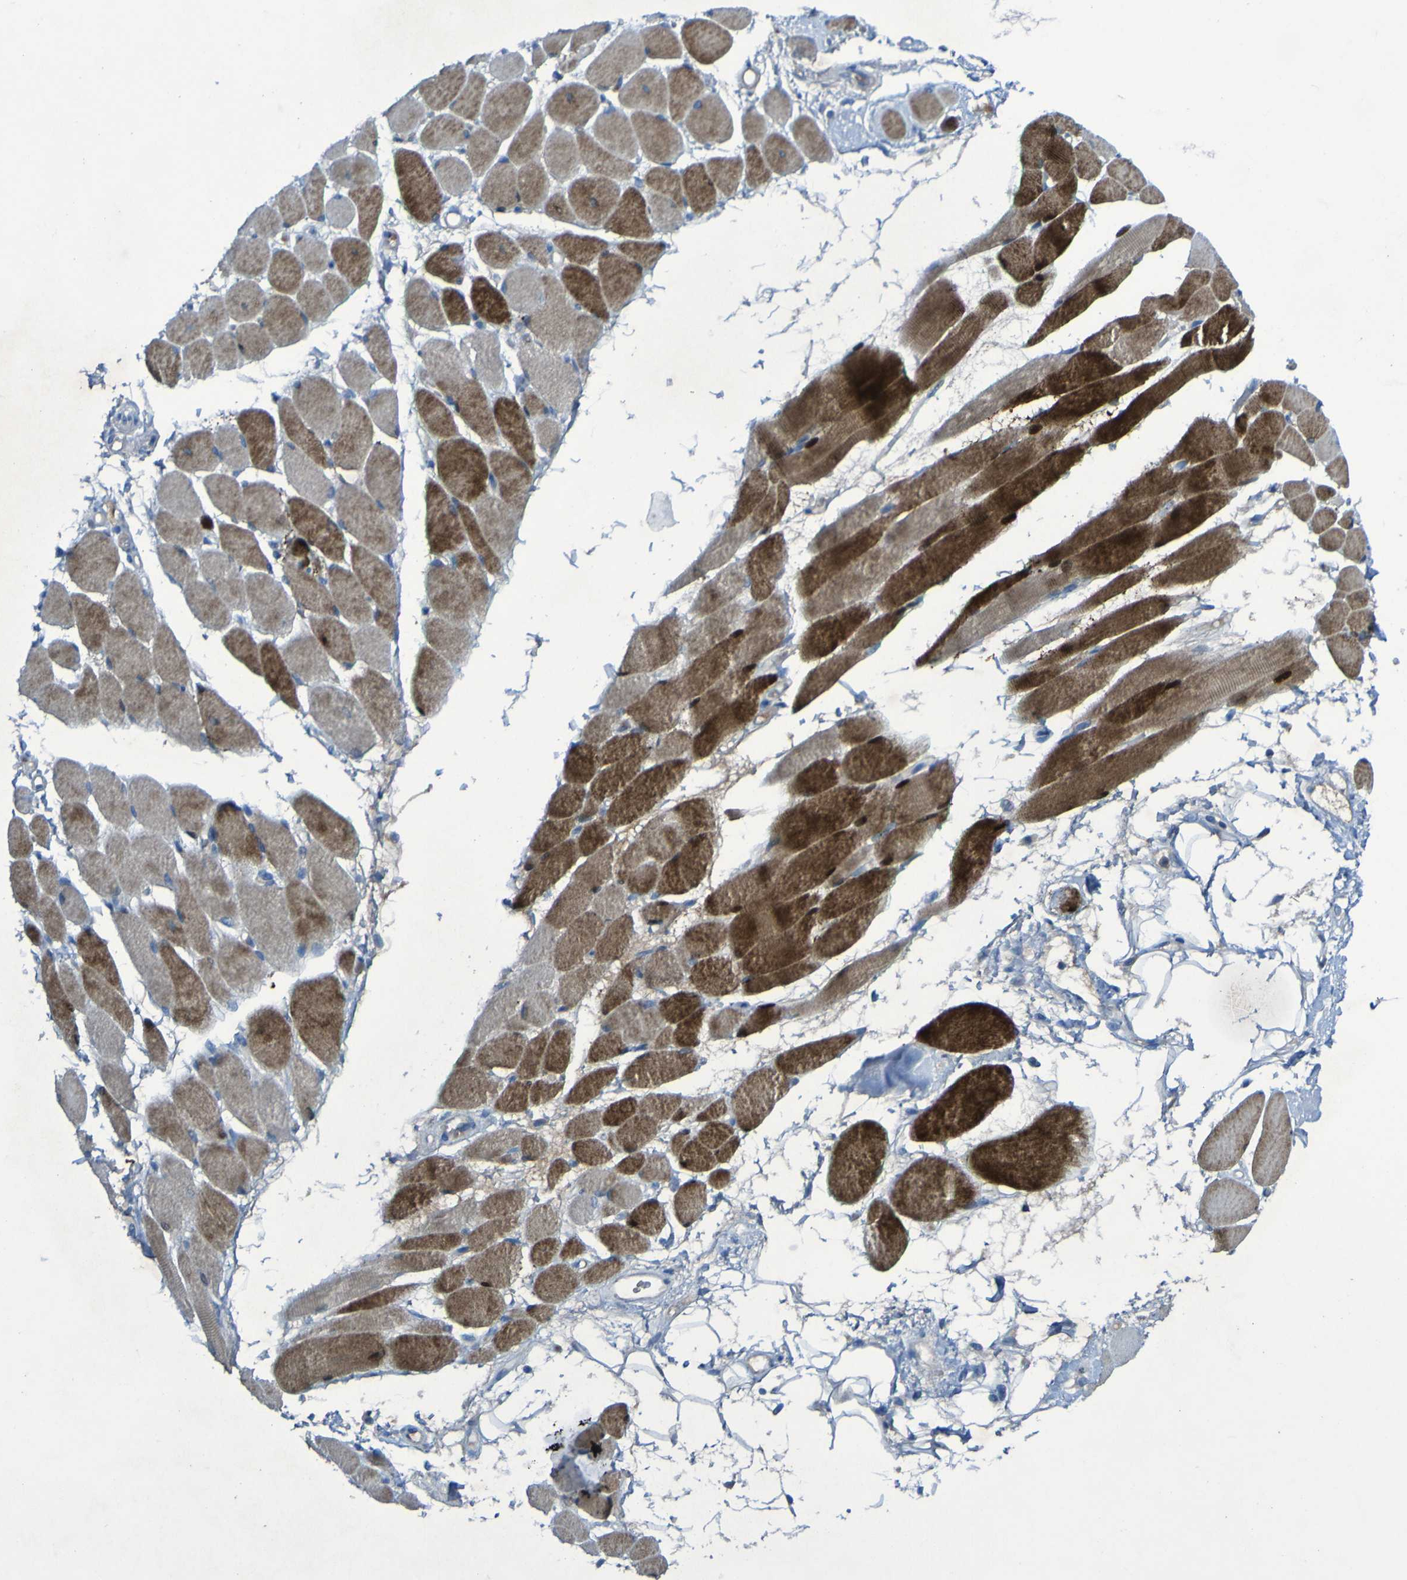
{"staining": {"intensity": "strong", "quantity": ">75%", "location": "cytoplasmic/membranous"}, "tissue": "skeletal muscle", "cell_type": "Myocytes", "image_type": "normal", "snomed": [{"axis": "morphology", "description": "Normal tissue, NOS"}, {"axis": "topography", "description": "Skeletal muscle"}, {"axis": "topography", "description": "Peripheral nerve tissue"}], "caption": "Skeletal muscle stained with IHC displays strong cytoplasmic/membranous expression in about >75% of myocytes.", "gene": "SGK2", "patient": {"sex": "female", "age": 84}}